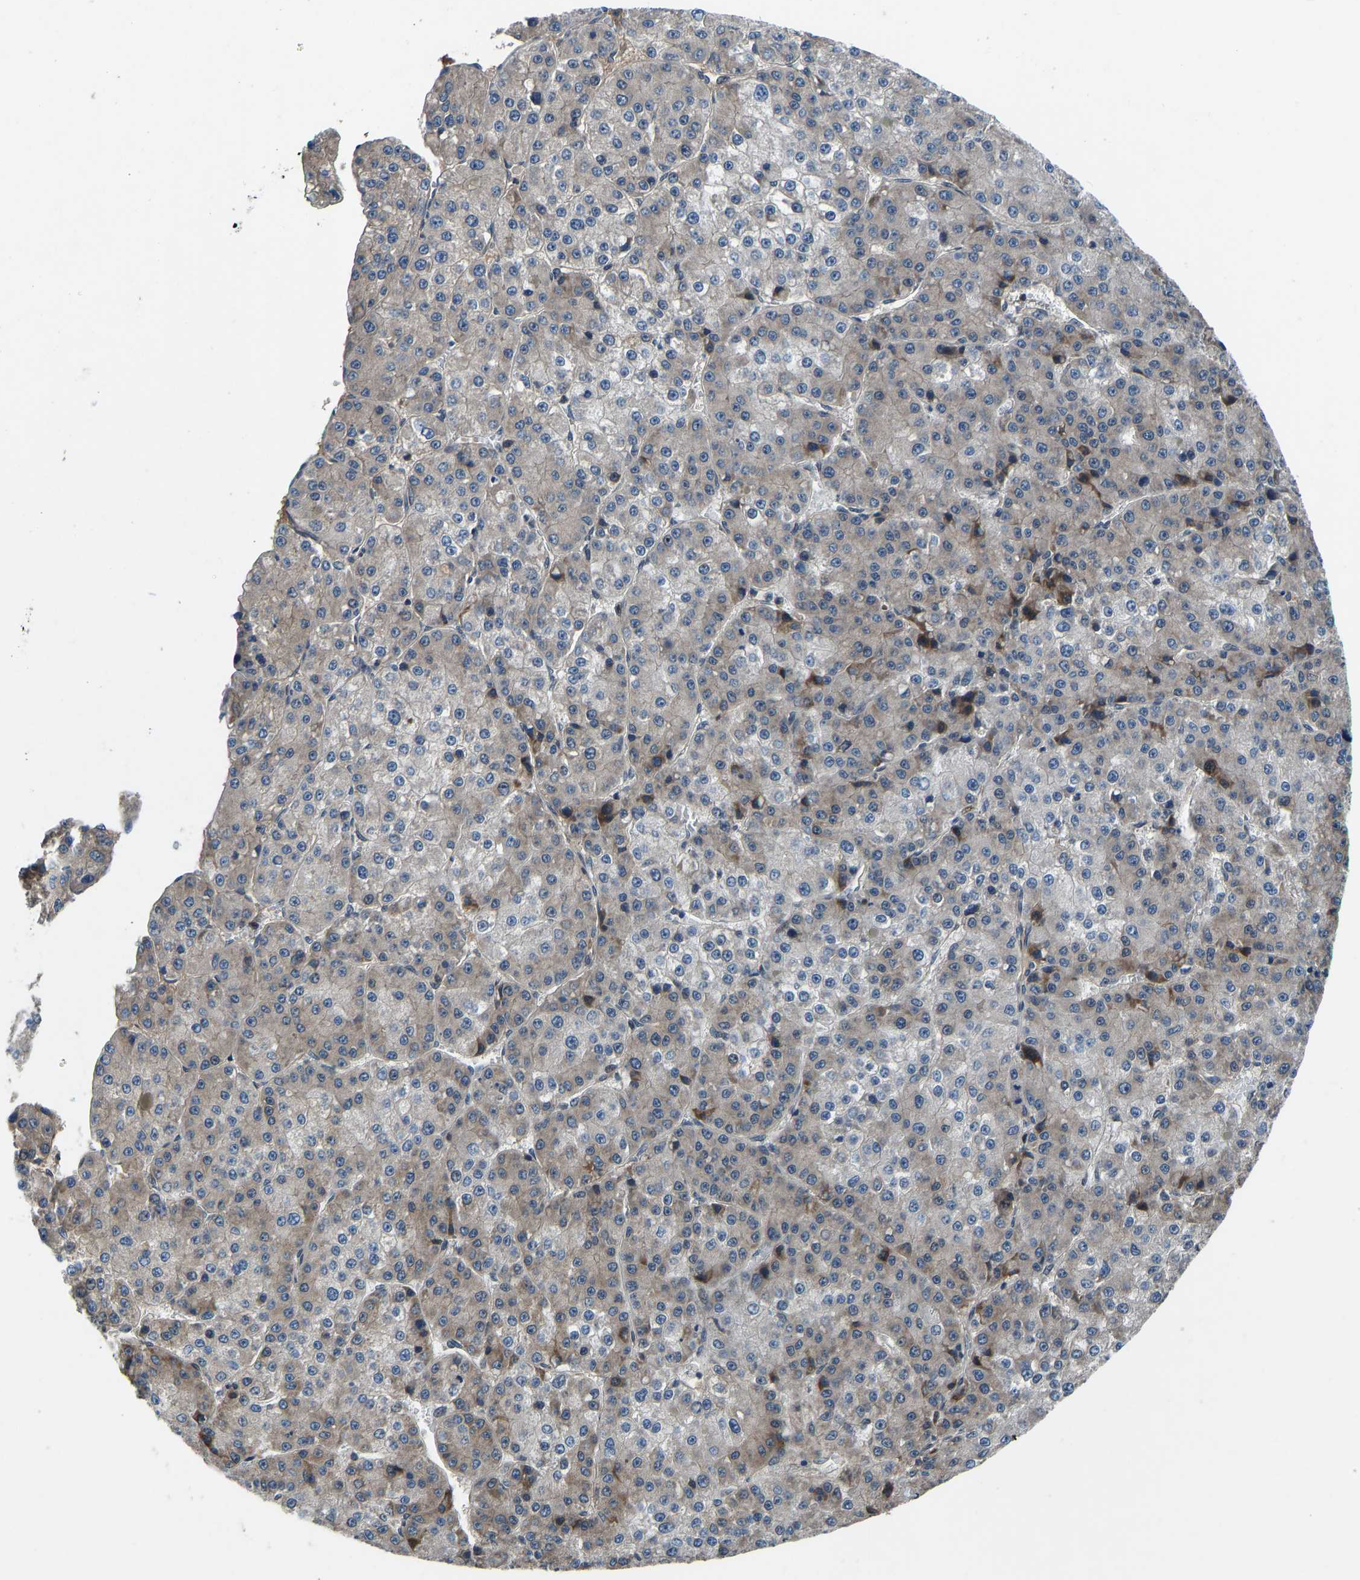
{"staining": {"intensity": "moderate", "quantity": "<25%", "location": "cytoplasmic/membranous"}, "tissue": "liver cancer", "cell_type": "Tumor cells", "image_type": "cancer", "snomed": [{"axis": "morphology", "description": "Carcinoma, Hepatocellular, NOS"}, {"axis": "topography", "description": "Liver"}], "caption": "Immunohistochemistry of hepatocellular carcinoma (liver) exhibits low levels of moderate cytoplasmic/membranous staining in approximately <25% of tumor cells.", "gene": "RLIM", "patient": {"sex": "female", "age": 73}}